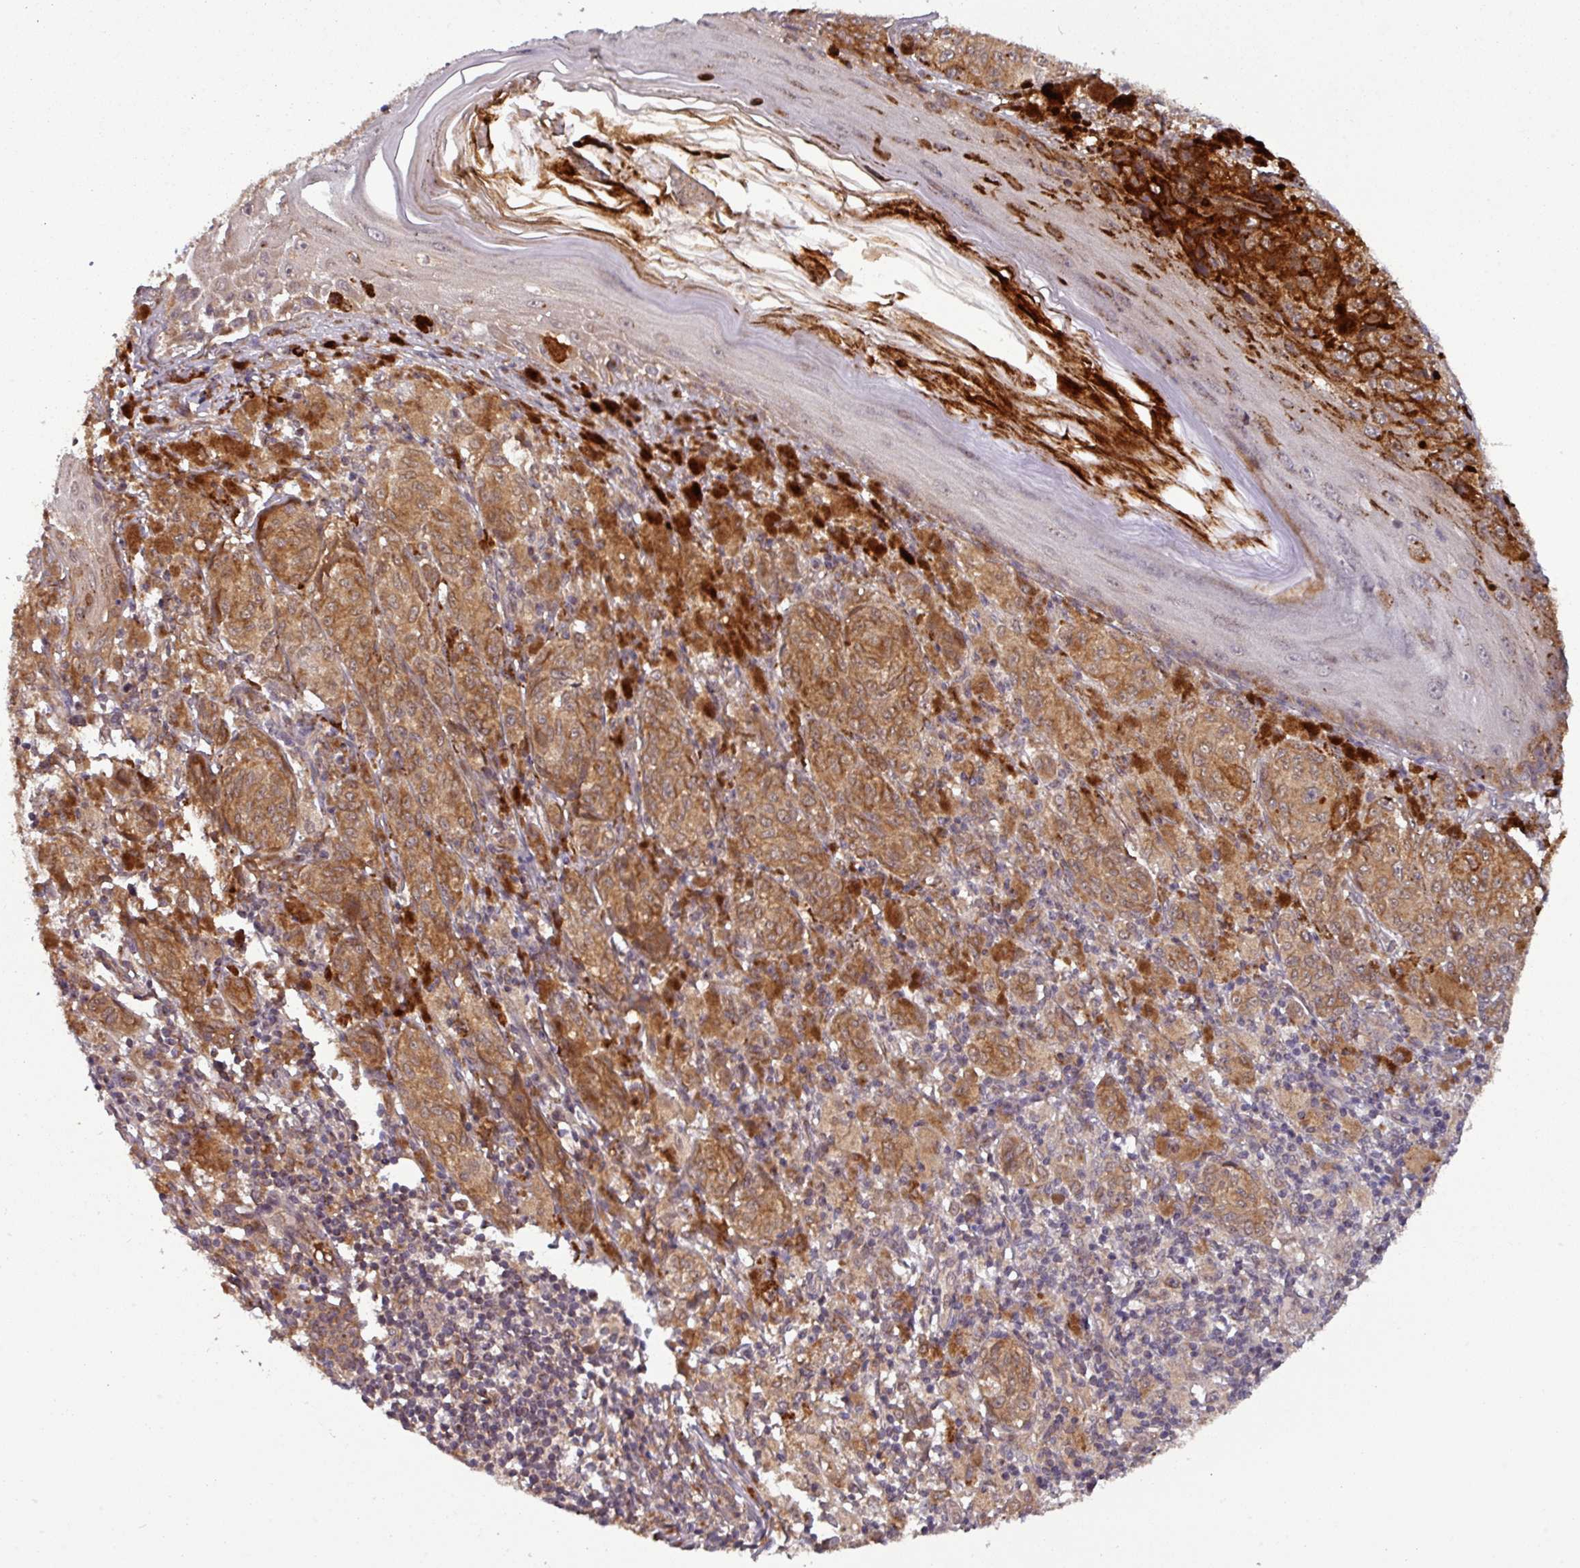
{"staining": {"intensity": "strong", "quantity": ">75%", "location": "cytoplasmic/membranous"}, "tissue": "melanoma", "cell_type": "Tumor cells", "image_type": "cancer", "snomed": [{"axis": "morphology", "description": "Malignant melanoma, NOS"}, {"axis": "topography", "description": "Skin"}], "caption": "Melanoma tissue demonstrates strong cytoplasmic/membranous staining in about >75% of tumor cells, visualized by immunohistochemistry. (Stains: DAB in brown, nuclei in blue, Microscopy: brightfield microscopy at high magnification).", "gene": "PUS1", "patient": {"sex": "male", "age": 42}}